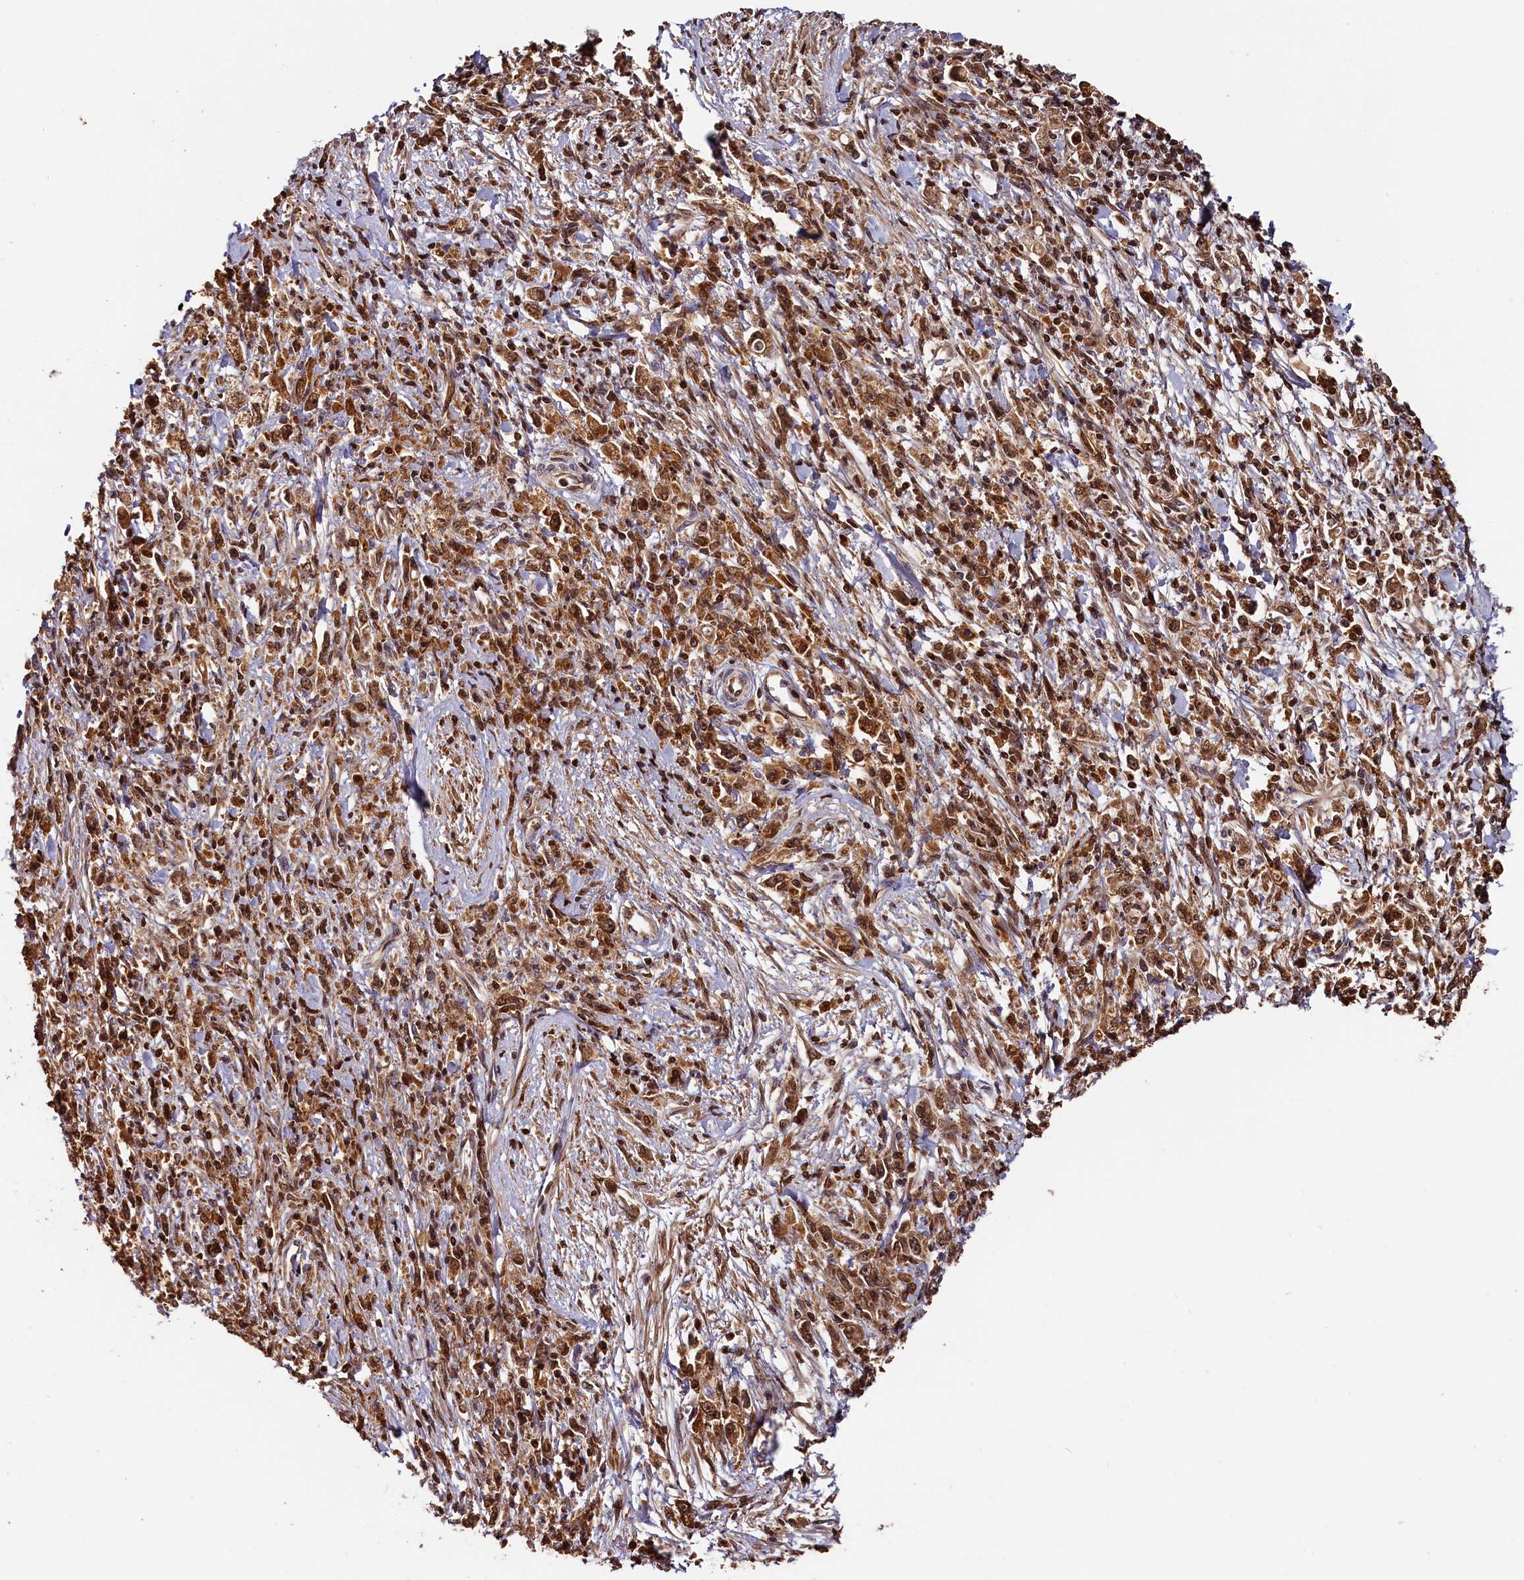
{"staining": {"intensity": "strong", "quantity": ">75%", "location": "cytoplasmic/membranous"}, "tissue": "stomach cancer", "cell_type": "Tumor cells", "image_type": "cancer", "snomed": [{"axis": "morphology", "description": "Adenocarcinoma, NOS"}, {"axis": "topography", "description": "Stomach"}], "caption": "Stomach adenocarcinoma stained with DAB (3,3'-diaminobenzidine) IHC reveals high levels of strong cytoplasmic/membranous expression in approximately >75% of tumor cells. The staining was performed using DAB, with brown indicating positive protein expression. Nuclei are stained blue with hematoxylin.", "gene": "HMOX2", "patient": {"sex": "female", "age": 59}}